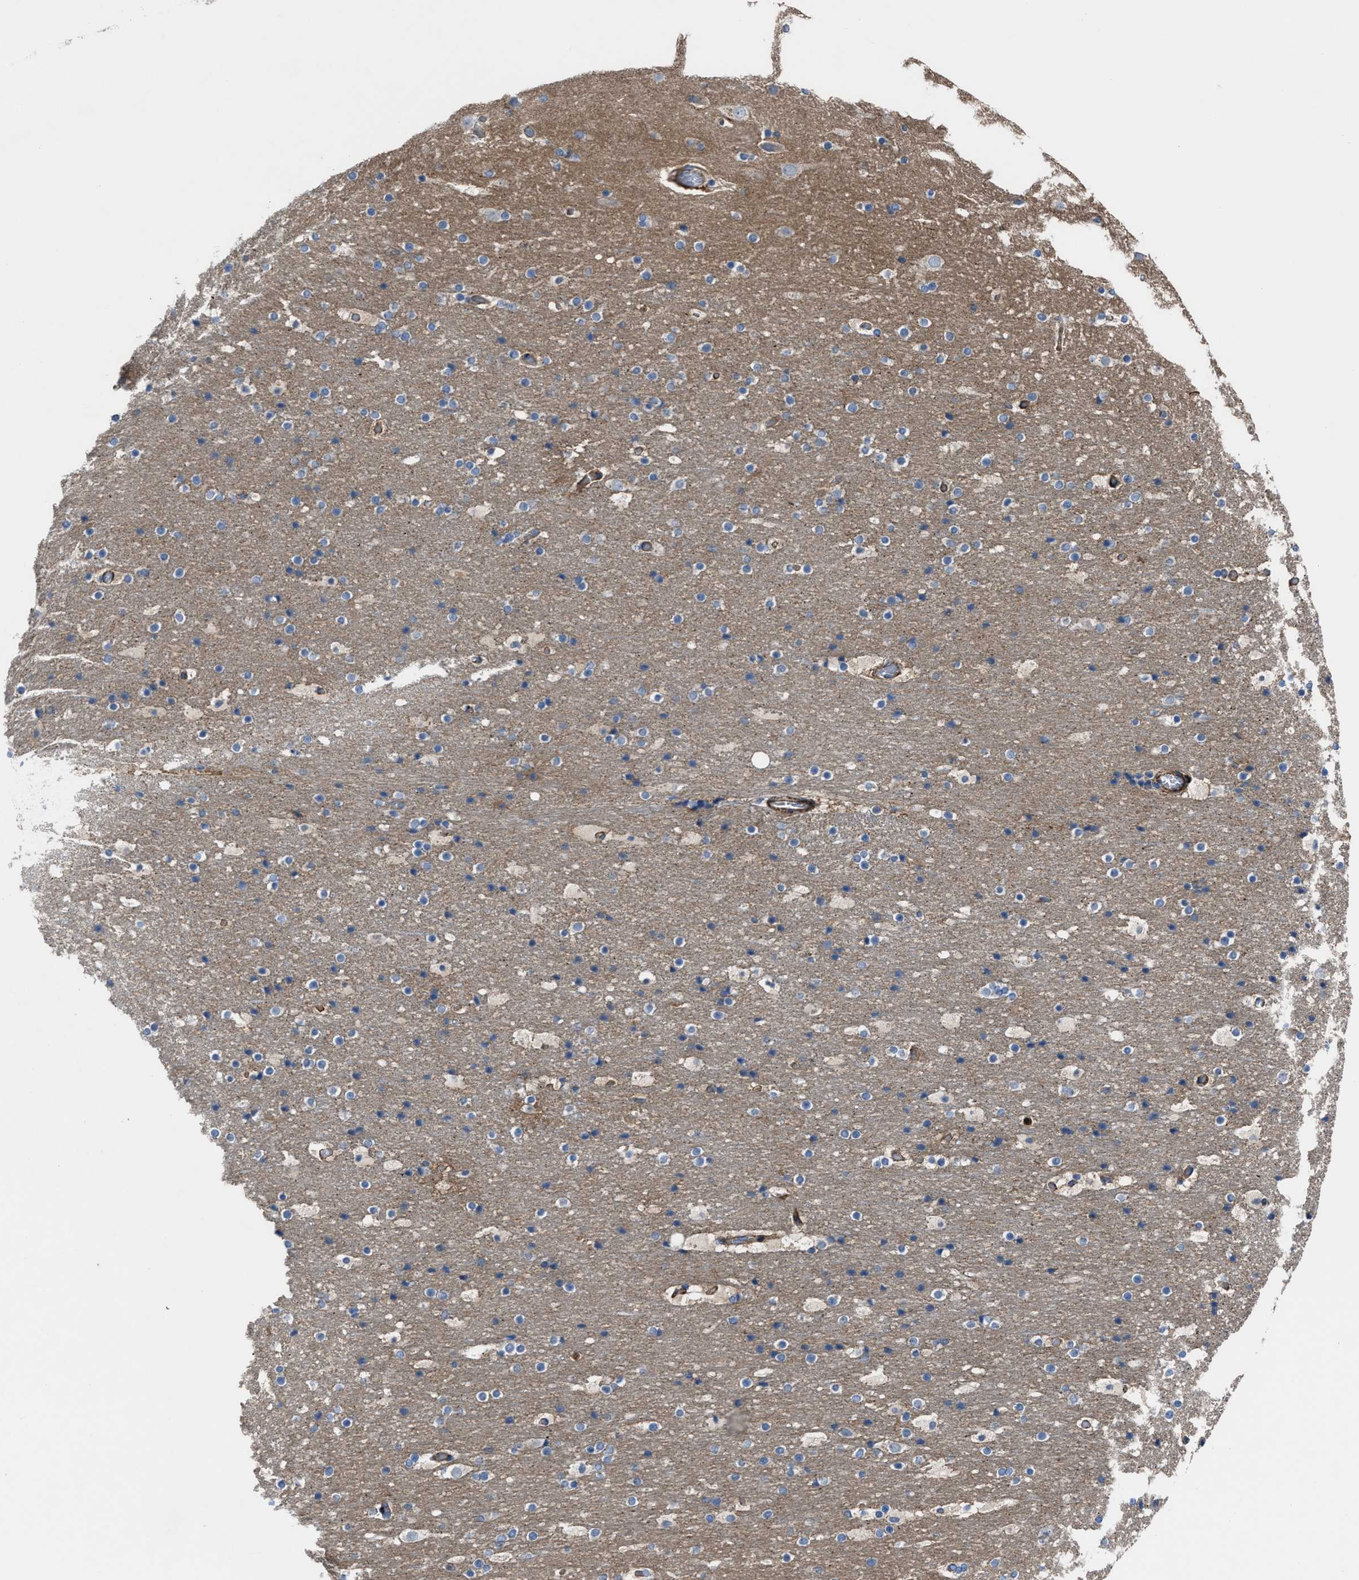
{"staining": {"intensity": "strong", "quantity": ">75%", "location": "cytoplasmic/membranous"}, "tissue": "cerebral cortex", "cell_type": "Endothelial cells", "image_type": "normal", "snomed": [{"axis": "morphology", "description": "Normal tissue, NOS"}, {"axis": "topography", "description": "Cerebral cortex"}], "caption": "Protein expression analysis of unremarkable human cerebral cortex reveals strong cytoplasmic/membranous staining in about >75% of endothelial cells.", "gene": "AGPAT2", "patient": {"sex": "male", "age": 57}}